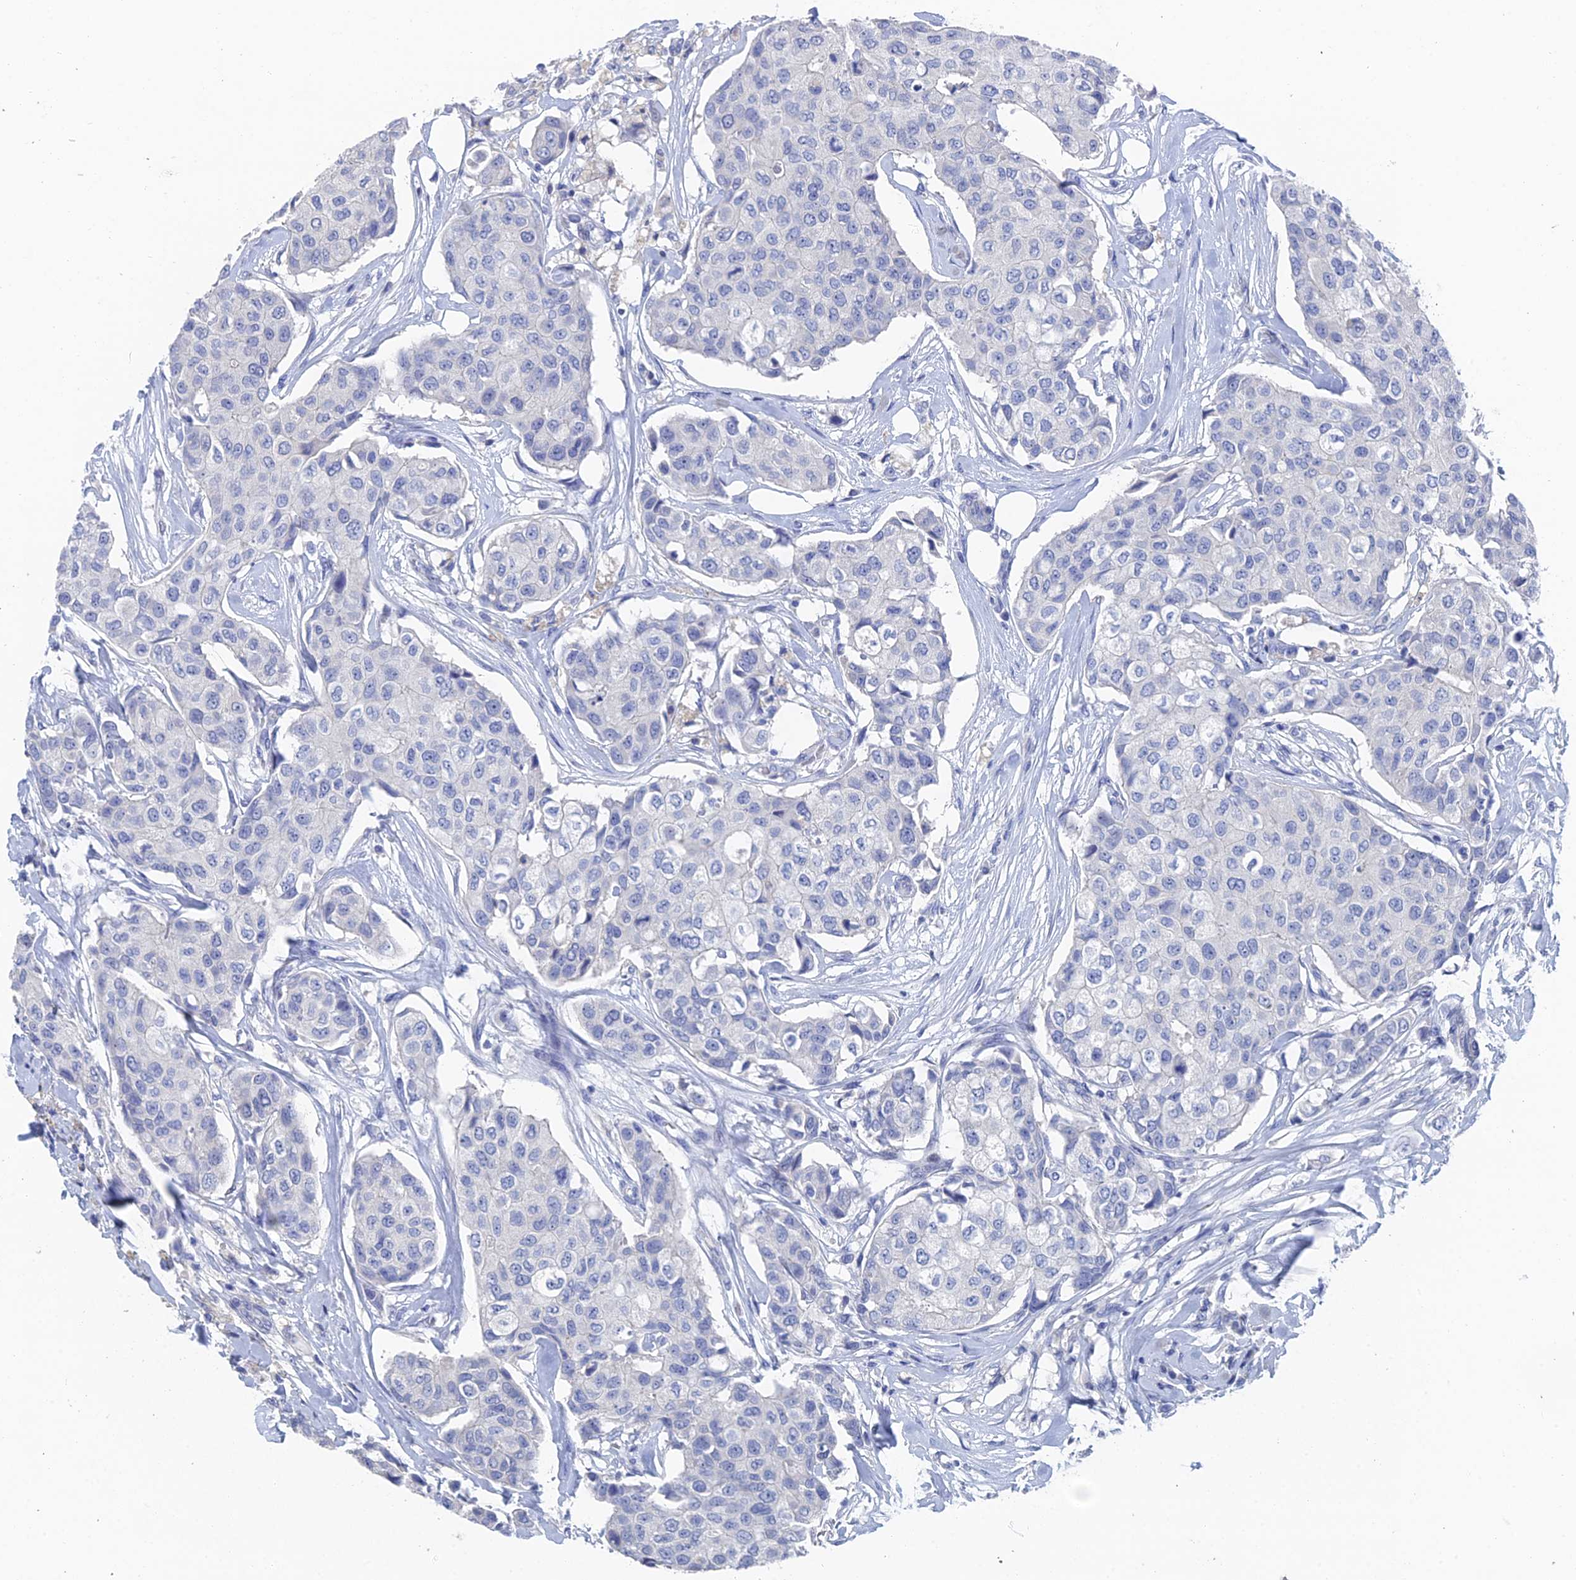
{"staining": {"intensity": "negative", "quantity": "none", "location": "none"}, "tissue": "breast cancer", "cell_type": "Tumor cells", "image_type": "cancer", "snomed": [{"axis": "morphology", "description": "Duct carcinoma"}, {"axis": "topography", "description": "Breast"}], "caption": "Immunohistochemical staining of invasive ductal carcinoma (breast) demonstrates no significant staining in tumor cells.", "gene": "GFAP", "patient": {"sex": "female", "age": 80}}